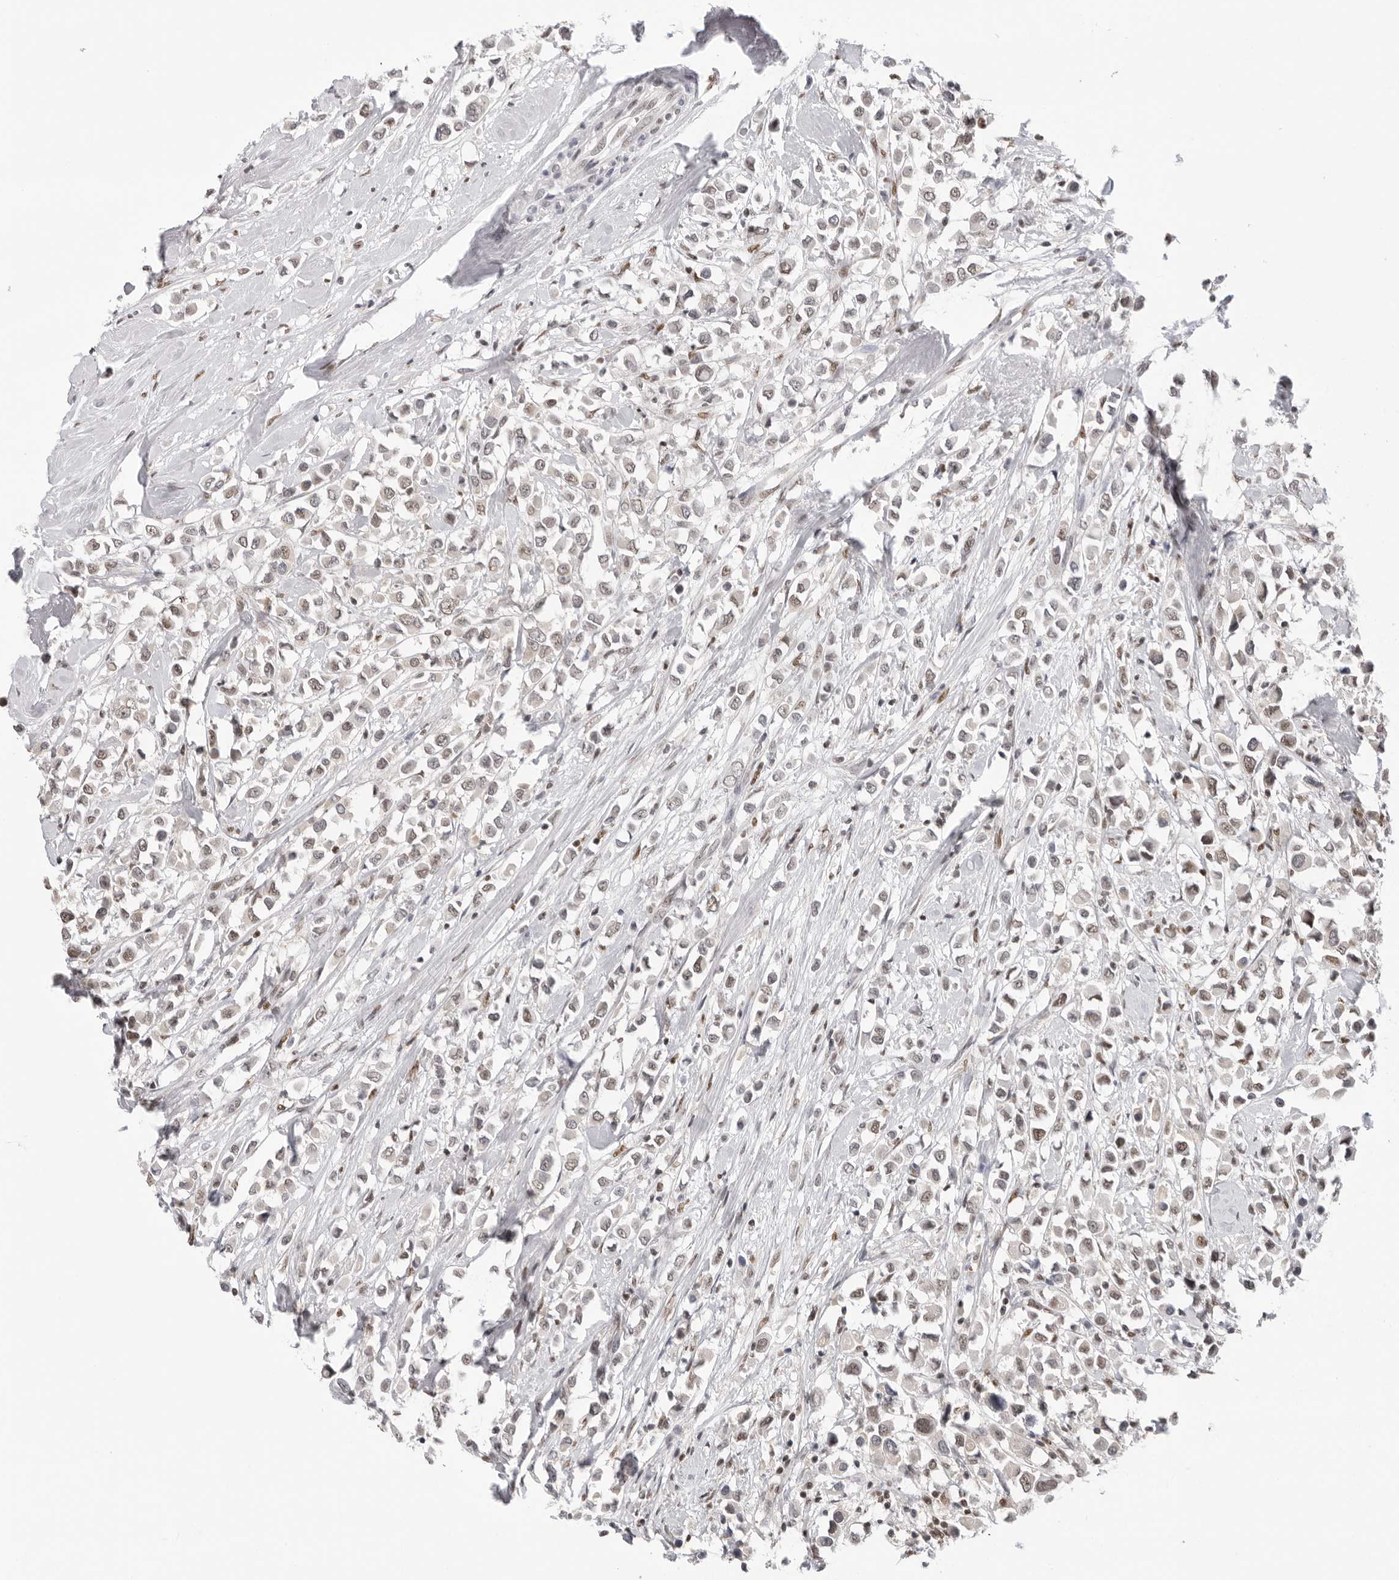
{"staining": {"intensity": "weak", "quantity": ">75%", "location": "nuclear"}, "tissue": "breast cancer", "cell_type": "Tumor cells", "image_type": "cancer", "snomed": [{"axis": "morphology", "description": "Duct carcinoma"}, {"axis": "topography", "description": "Breast"}], "caption": "Breast infiltrating ductal carcinoma was stained to show a protein in brown. There is low levels of weak nuclear staining in about >75% of tumor cells.", "gene": "RPA2", "patient": {"sex": "female", "age": 61}}